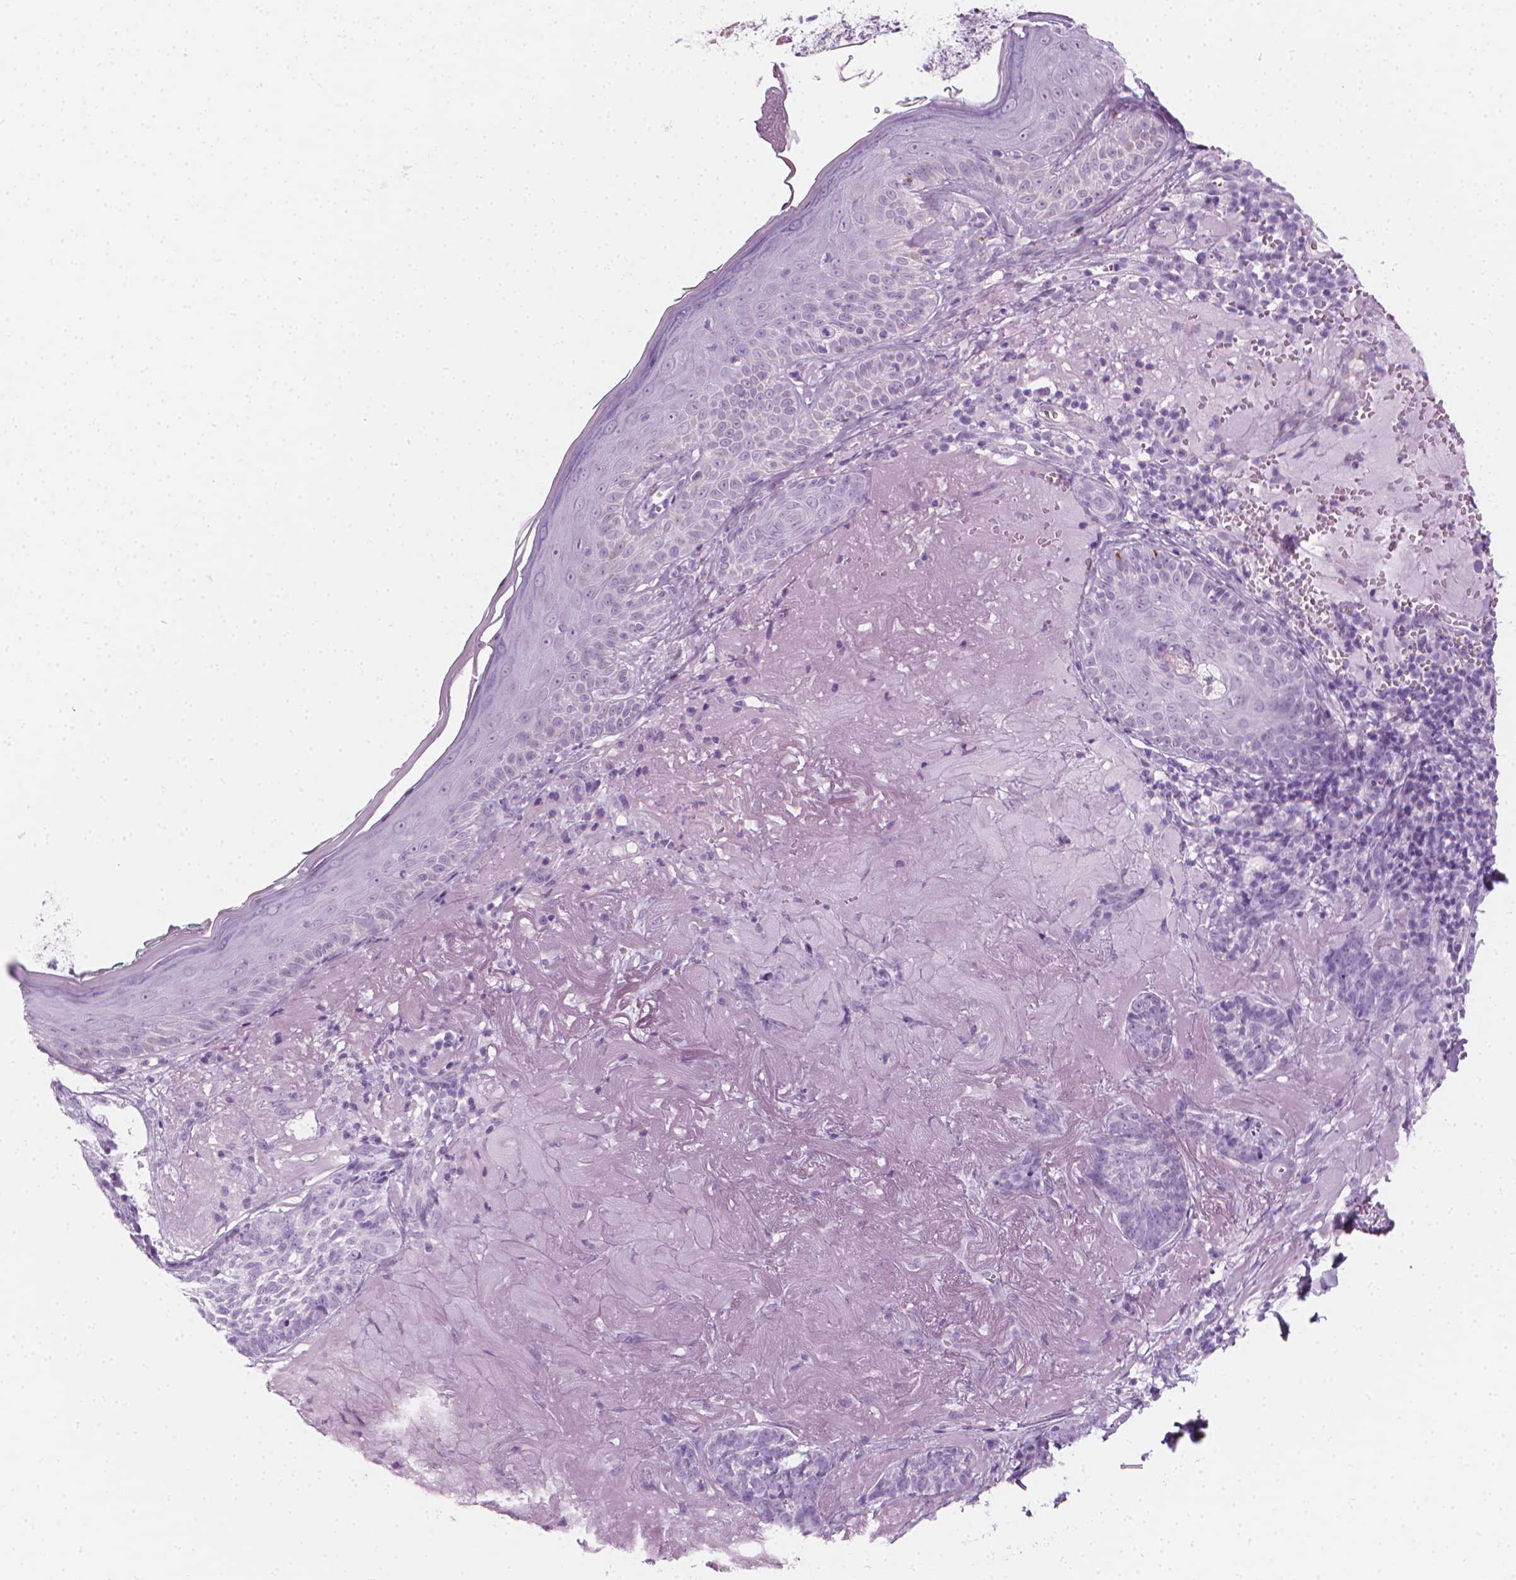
{"staining": {"intensity": "negative", "quantity": "none", "location": "none"}, "tissue": "skin cancer", "cell_type": "Tumor cells", "image_type": "cancer", "snomed": [{"axis": "morphology", "description": "Basal cell carcinoma"}, {"axis": "topography", "description": "Skin"}, {"axis": "topography", "description": "Skin of face"}], "caption": "High power microscopy photomicrograph of an immunohistochemistry (IHC) image of skin basal cell carcinoma, revealing no significant staining in tumor cells.", "gene": "SCG3", "patient": {"sex": "female", "age": 95}}